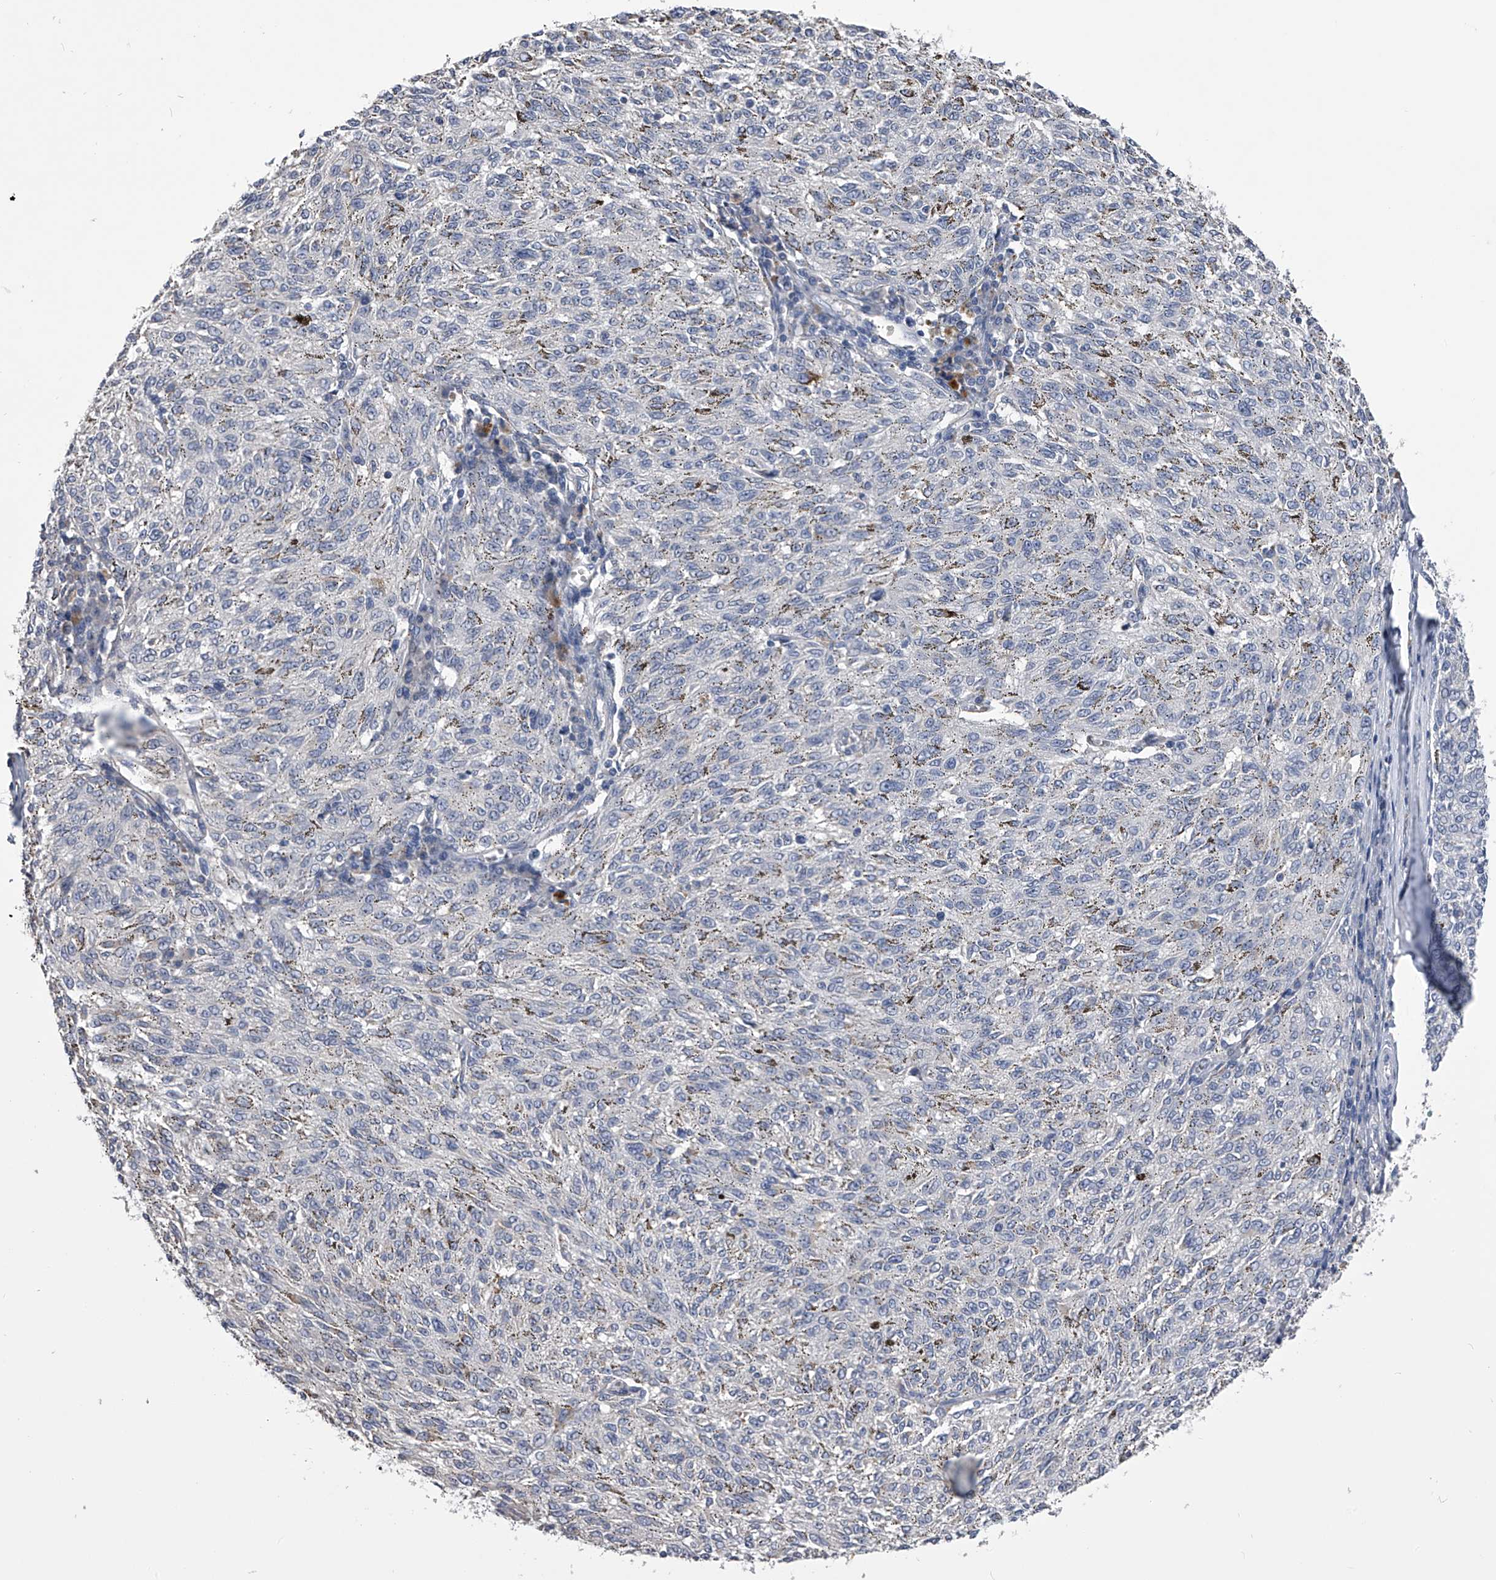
{"staining": {"intensity": "negative", "quantity": "none", "location": "none"}, "tissue": "melanoma", "cell_type": "Tumor cells", "image_type": "cancer", "snomed": [{"axis": "morphology", "description": "Malignant melanoma, NOS"}, {"axis": "topography", "description": "Skin"}], "caption": "Immunohistochemistry of malignant melanoma exhibits no positivity in tumor cells.", "gene": "MDN1", "patient": {"sex": "female", "age": 72}}